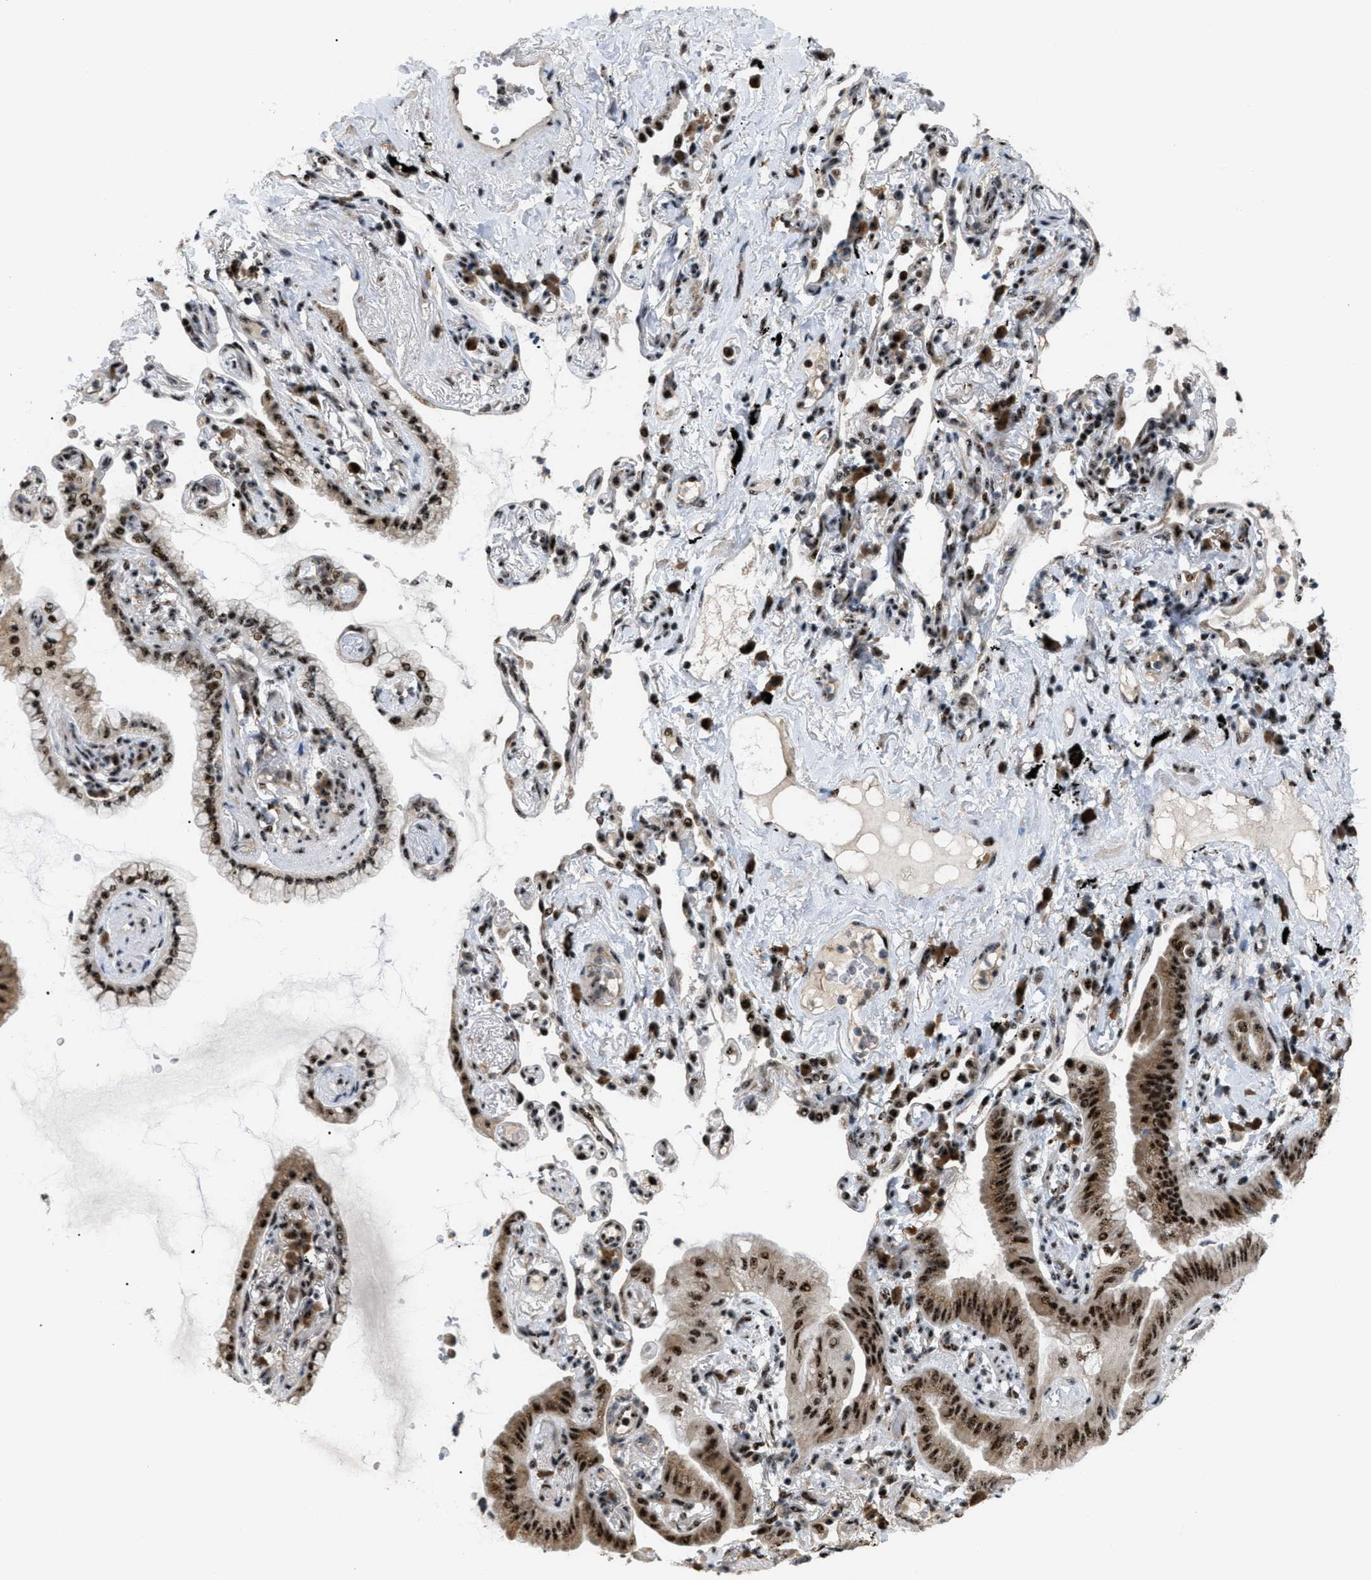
{"staining": {"intensity": "strong", "quantity": ">75%", "location": "nuclear"}, "tissue": "lung cancer", "cell_type": "Tumor cells", "image_type": "cancer", "snomed": [{"axis": "morphology", "description": "Normal tissue, NOS"}, {"axis": "morphology", "description": "Adenocarcinoma, NOS"}, {"axis": "topography", "description": "Bronchus"}, {"axis": "topography", "description": "Lung"}], "caption": "Immunohistochemical staining of lung cancer (adenocarcinoma) reveals high levels of strong nuclear protein positivity in approximately >75% of tumor cells. The staining was performed using DAB (3,3'-diaminobenzidine) to visualize the protein expression in brown, while the nuclei were stained in blue with hematoxylin (Magnification: 20x).", "gene": "CDR2", "patient": {"sex": "female", "age": 70}}